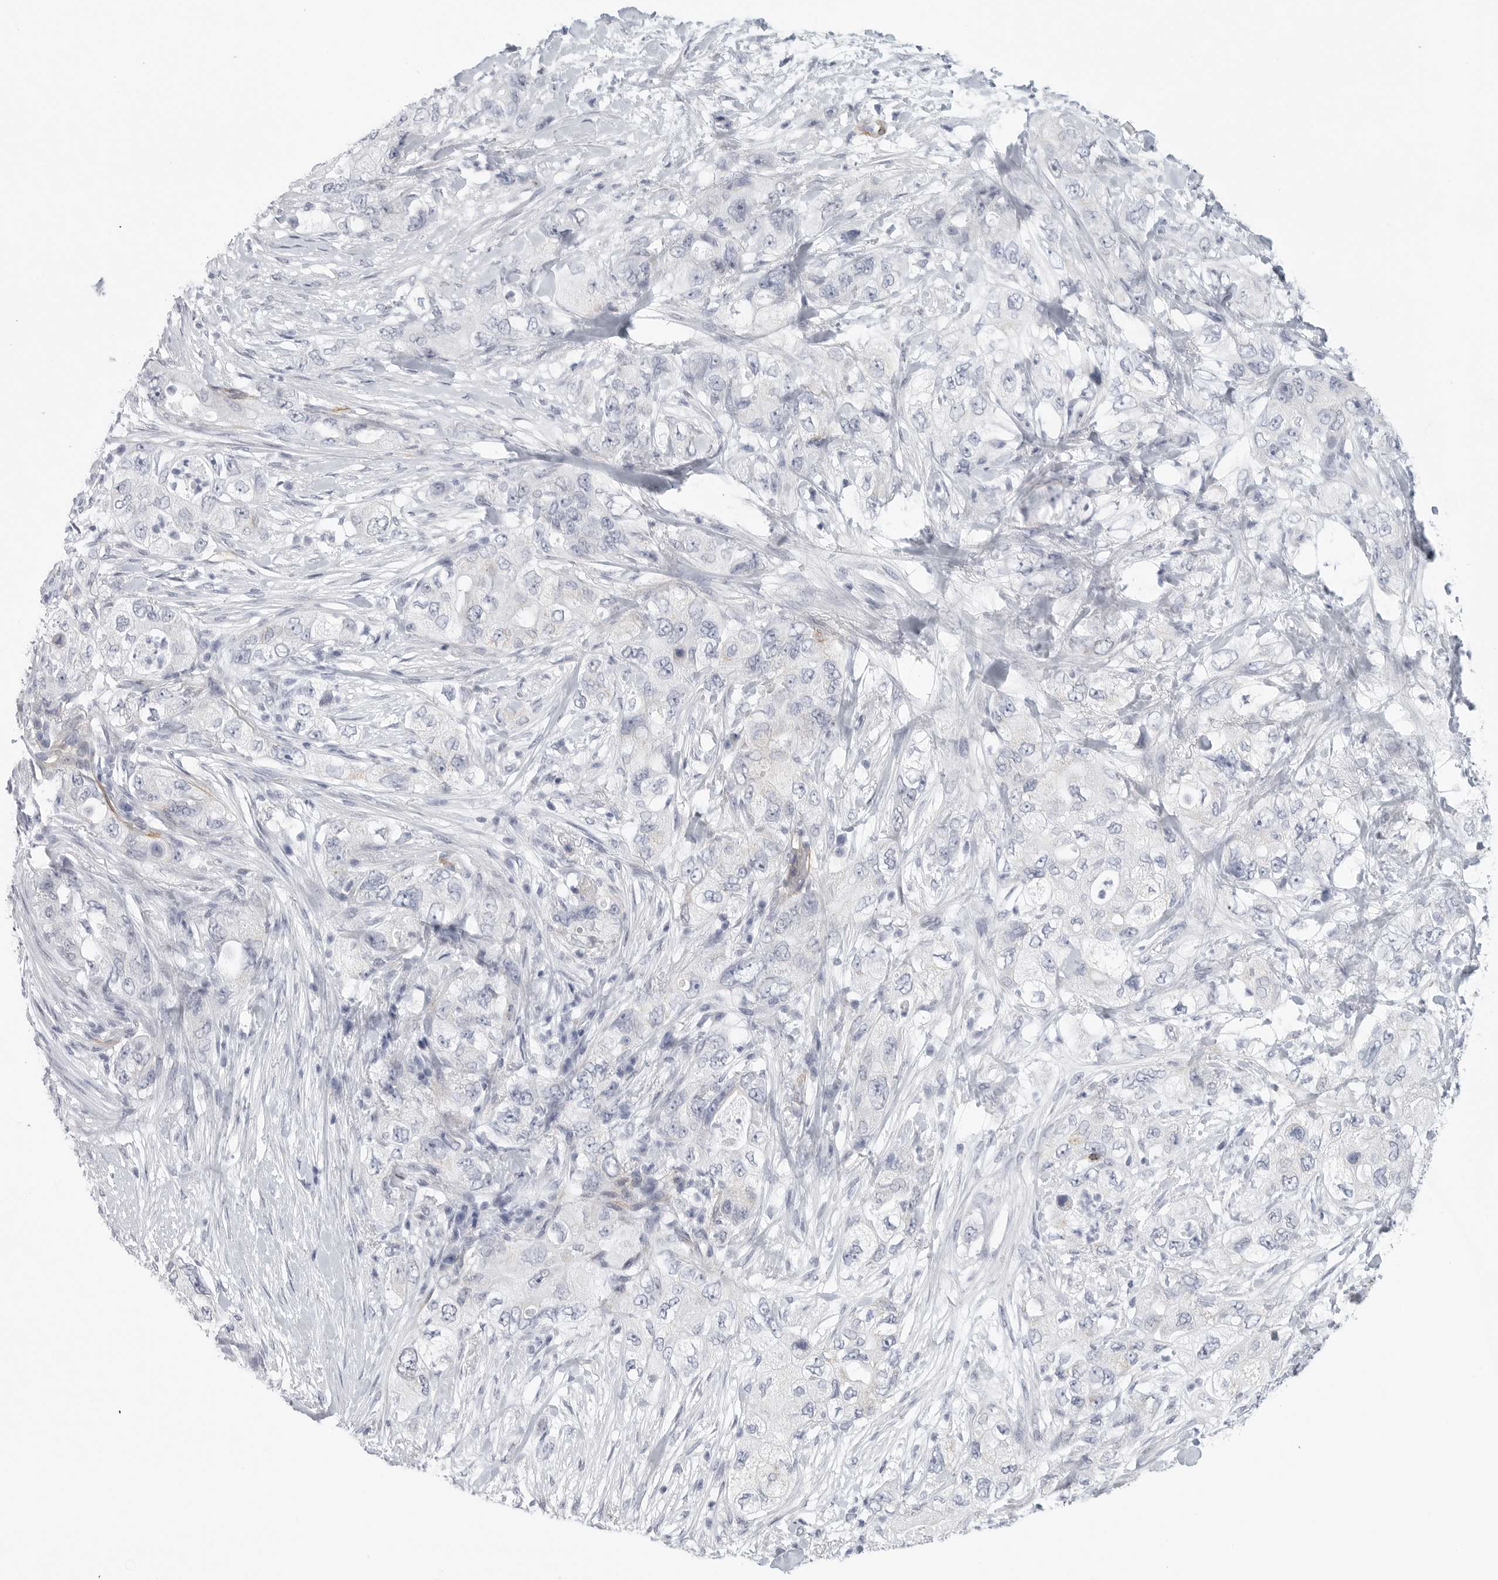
{"staining": {"intensity": "negative", "quantity": "none", "location": "none"}, "tissue": "pancreatic cancer", "cell_type": "Tumor cells", "image_type": "cancer", "snomed": [{"axis": "morphology", "description": "Adenocarcinoma, NOS"}, {"axis": "topography", "description": "Pancreas"}], "caption": "High magnification brightfield microscopy of pancreatic adenocarcinoma stained with DAB (brown) and counterstained with hematoxylin (blue): tumor cells show no significant staining.", "gene": "TNR", "patient": {"sex": "female", "age": 73}}